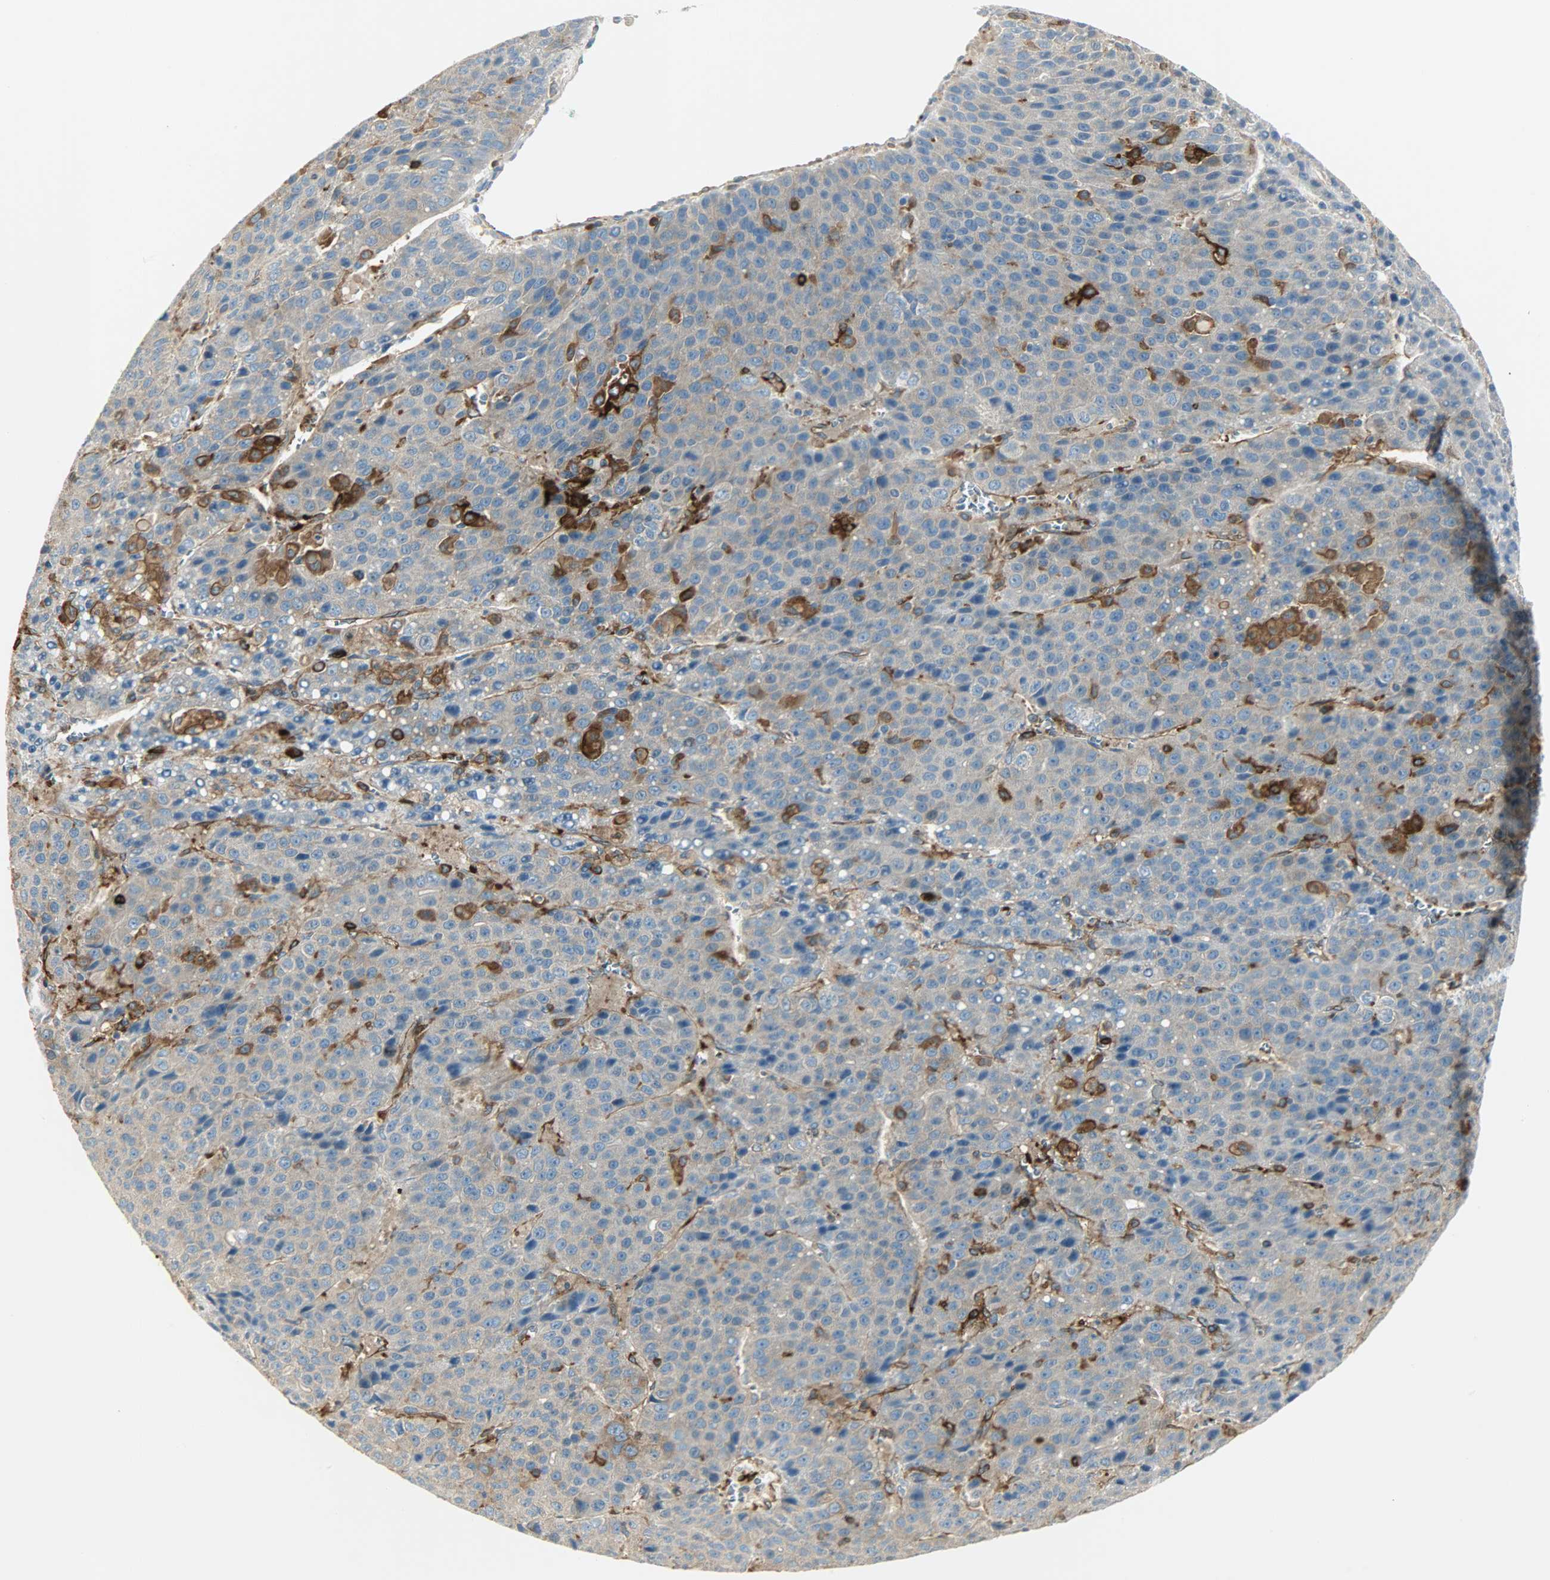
{"staining": {"intensity": "strong", "quantity": ">75%", "location": "cytoplasmic/membranous"}, "tissue": "liver cancer", "cell_type": "Tumor cells", "image_type": "cancer", "snomed": [{"axis": "morphology", "description": "Carcinoma, Hepatocellular, NOS"}, {"axis": "topography", "description": "Liver"}], "caption": "Immunohistochemistry (IHC) of liver cancer (hepatocellular carcinoma) shows high levels of strong cytoplasmic/membranous positivity in about >75% of tumor cells. (DAB (3,3'-diaminobenzidine) = brown stain, brightfield microscopy at high magnification).", "gene": "WARS1", "patient": {"sex": "female", "age": 53}}